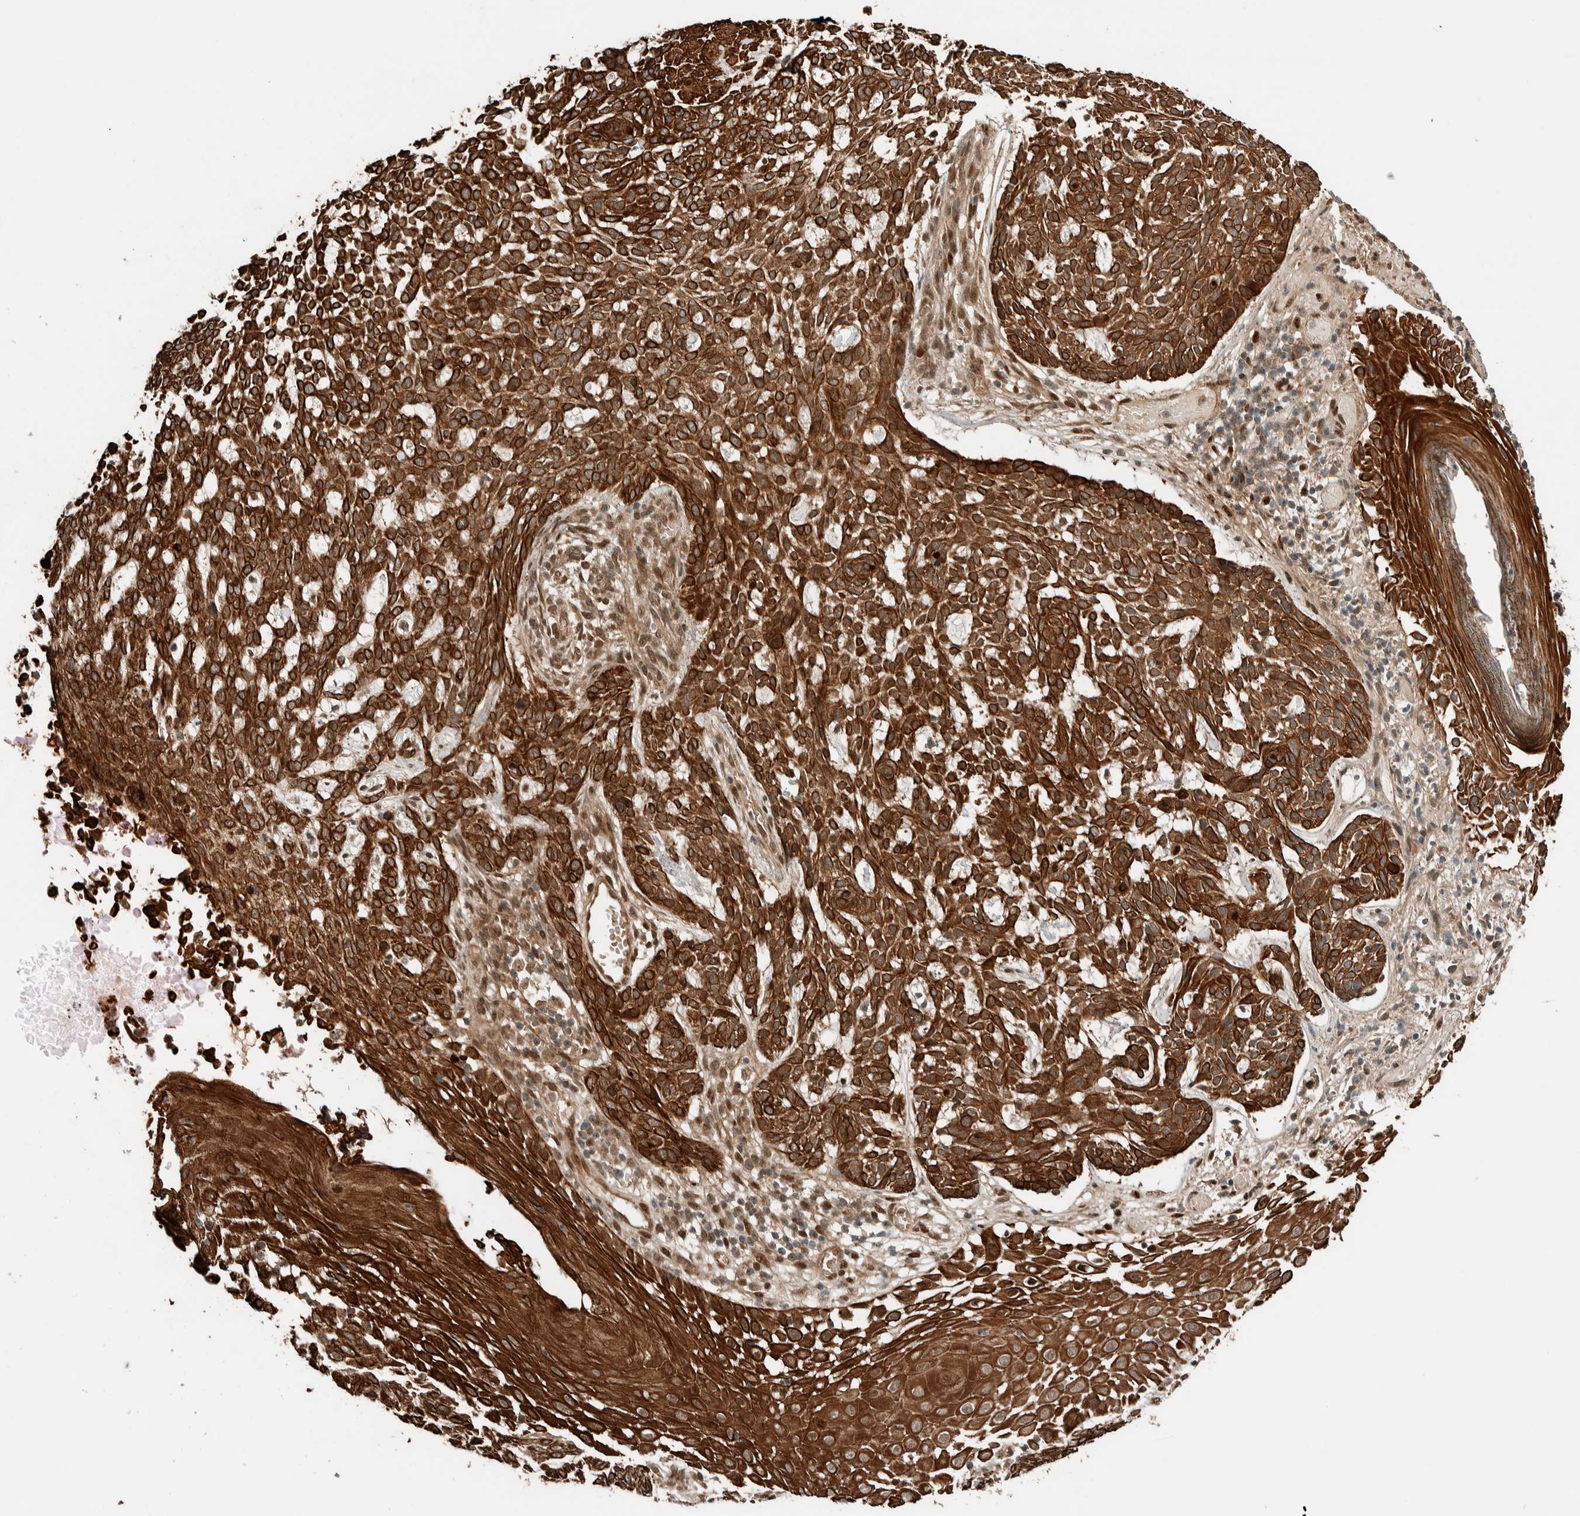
{"staining": {"intensity": "strong", "quantity": ">75%", "location": "cytoplasmic/membranous"}, "tissue": "skin cancer", "cell_type": "Tumor cells", "image_type": "cancer", "snomed": [{"axis": "morphology", "description": "Basal cell carcinoma"}, {"axis": "topography", "description": "Skin"}], "caption": "Protein staining of basal cell carcinoma (skin) tissue displays strong cytoplasmic/membranous expression in approximately >75% of tumor cells.", "gene": "STXBP4", "patient": {"sex": "female", "age": 64}}